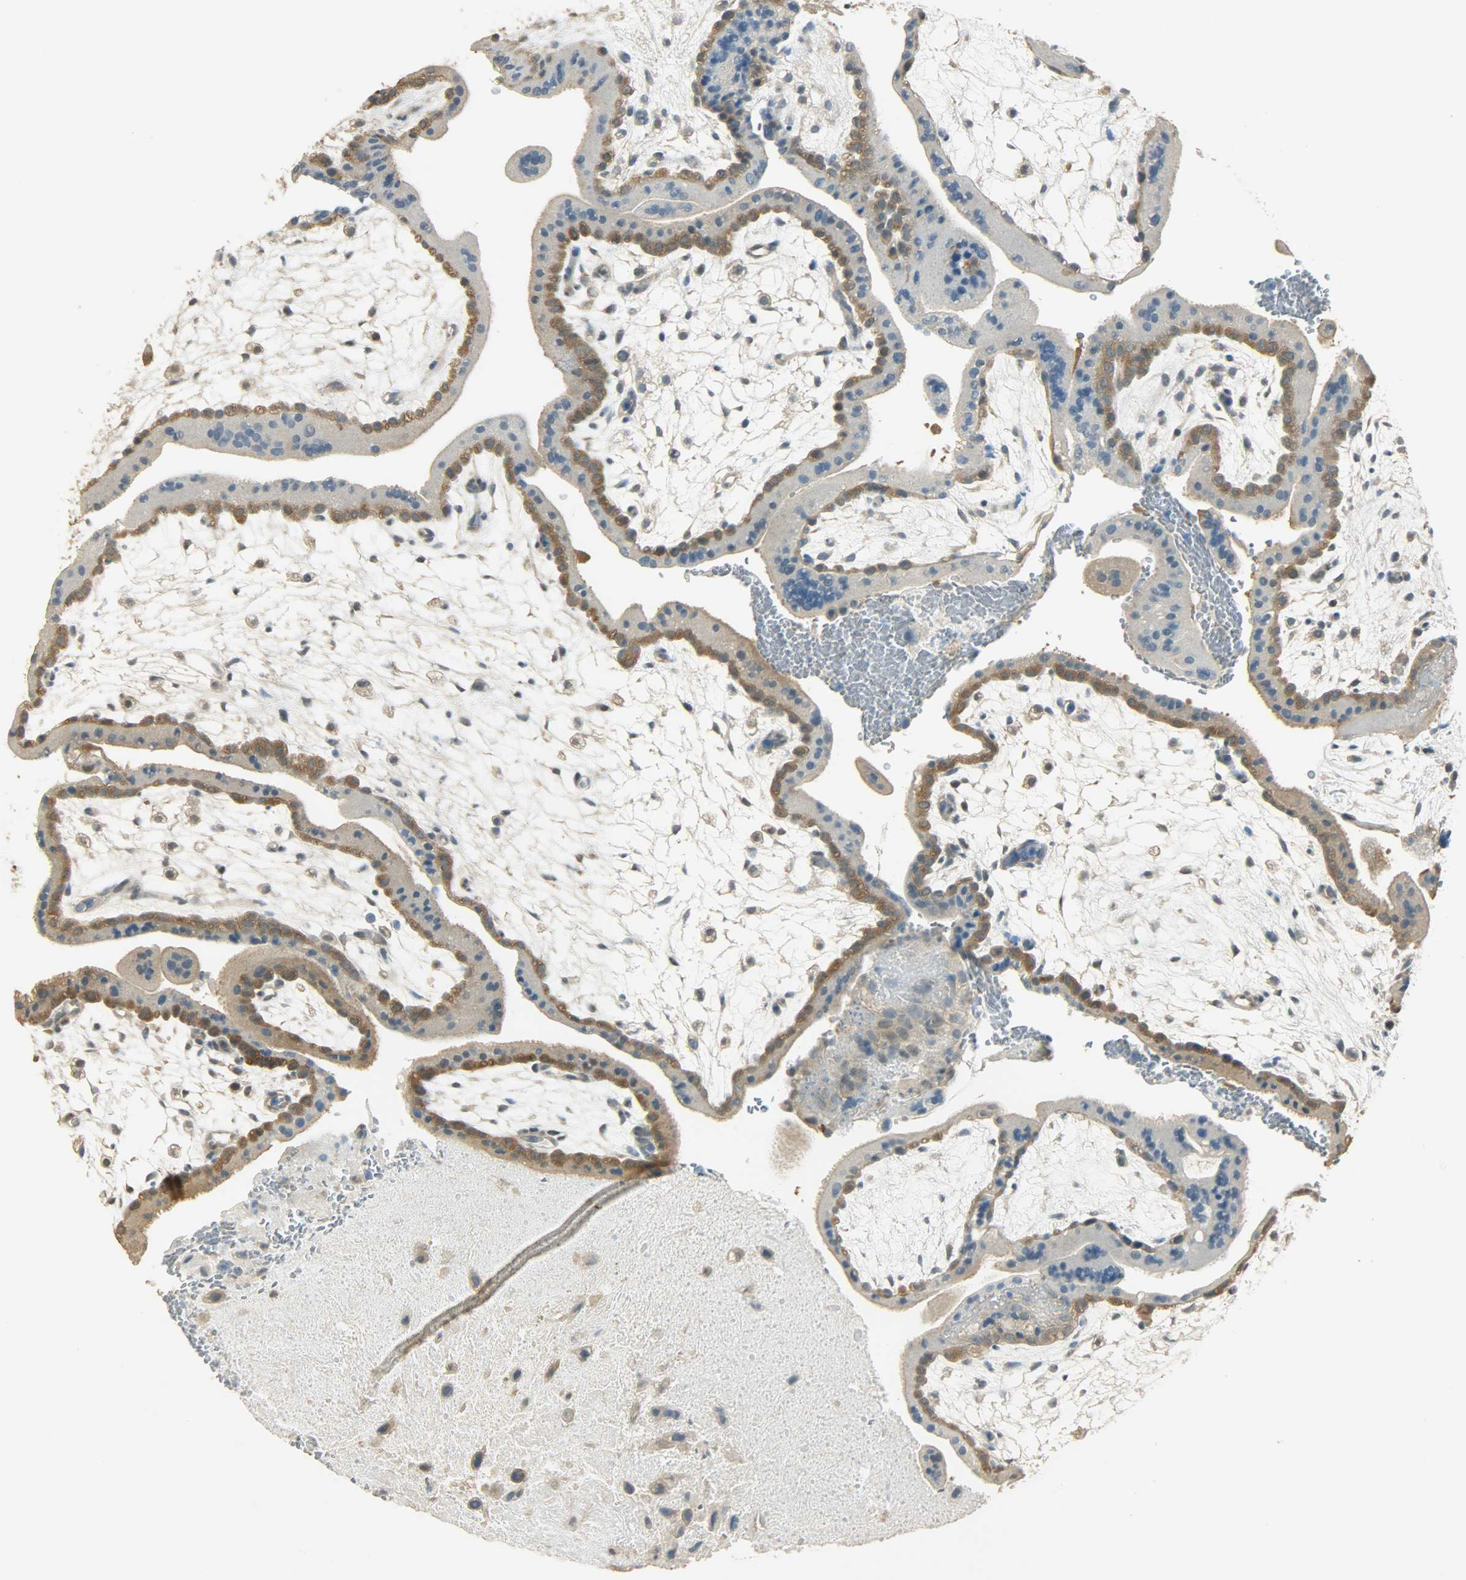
{"staining": {"intensity": "moderate", "quantity": ">75%", "location": "cytoplasmic/membranous"}, "tissue": "placenta", "cell_type": "Trophoblastic cells", "image_type": "normal", "snomed": [{"axis": "morphology", "description": "Normal tissue, NOS"}, {"axis": "topography", "description": "Placenta"}], "caption": "Immunohistochemical staining of benign human placenta displays moderate cytoplasmic/membranous protein expression in approximately >75% of trophoblastic cells. (DAB IHC with brightfield microscopy, high magnification).", "gene": "PRMT5", "patient": {"sex": "female", "age": 35}}